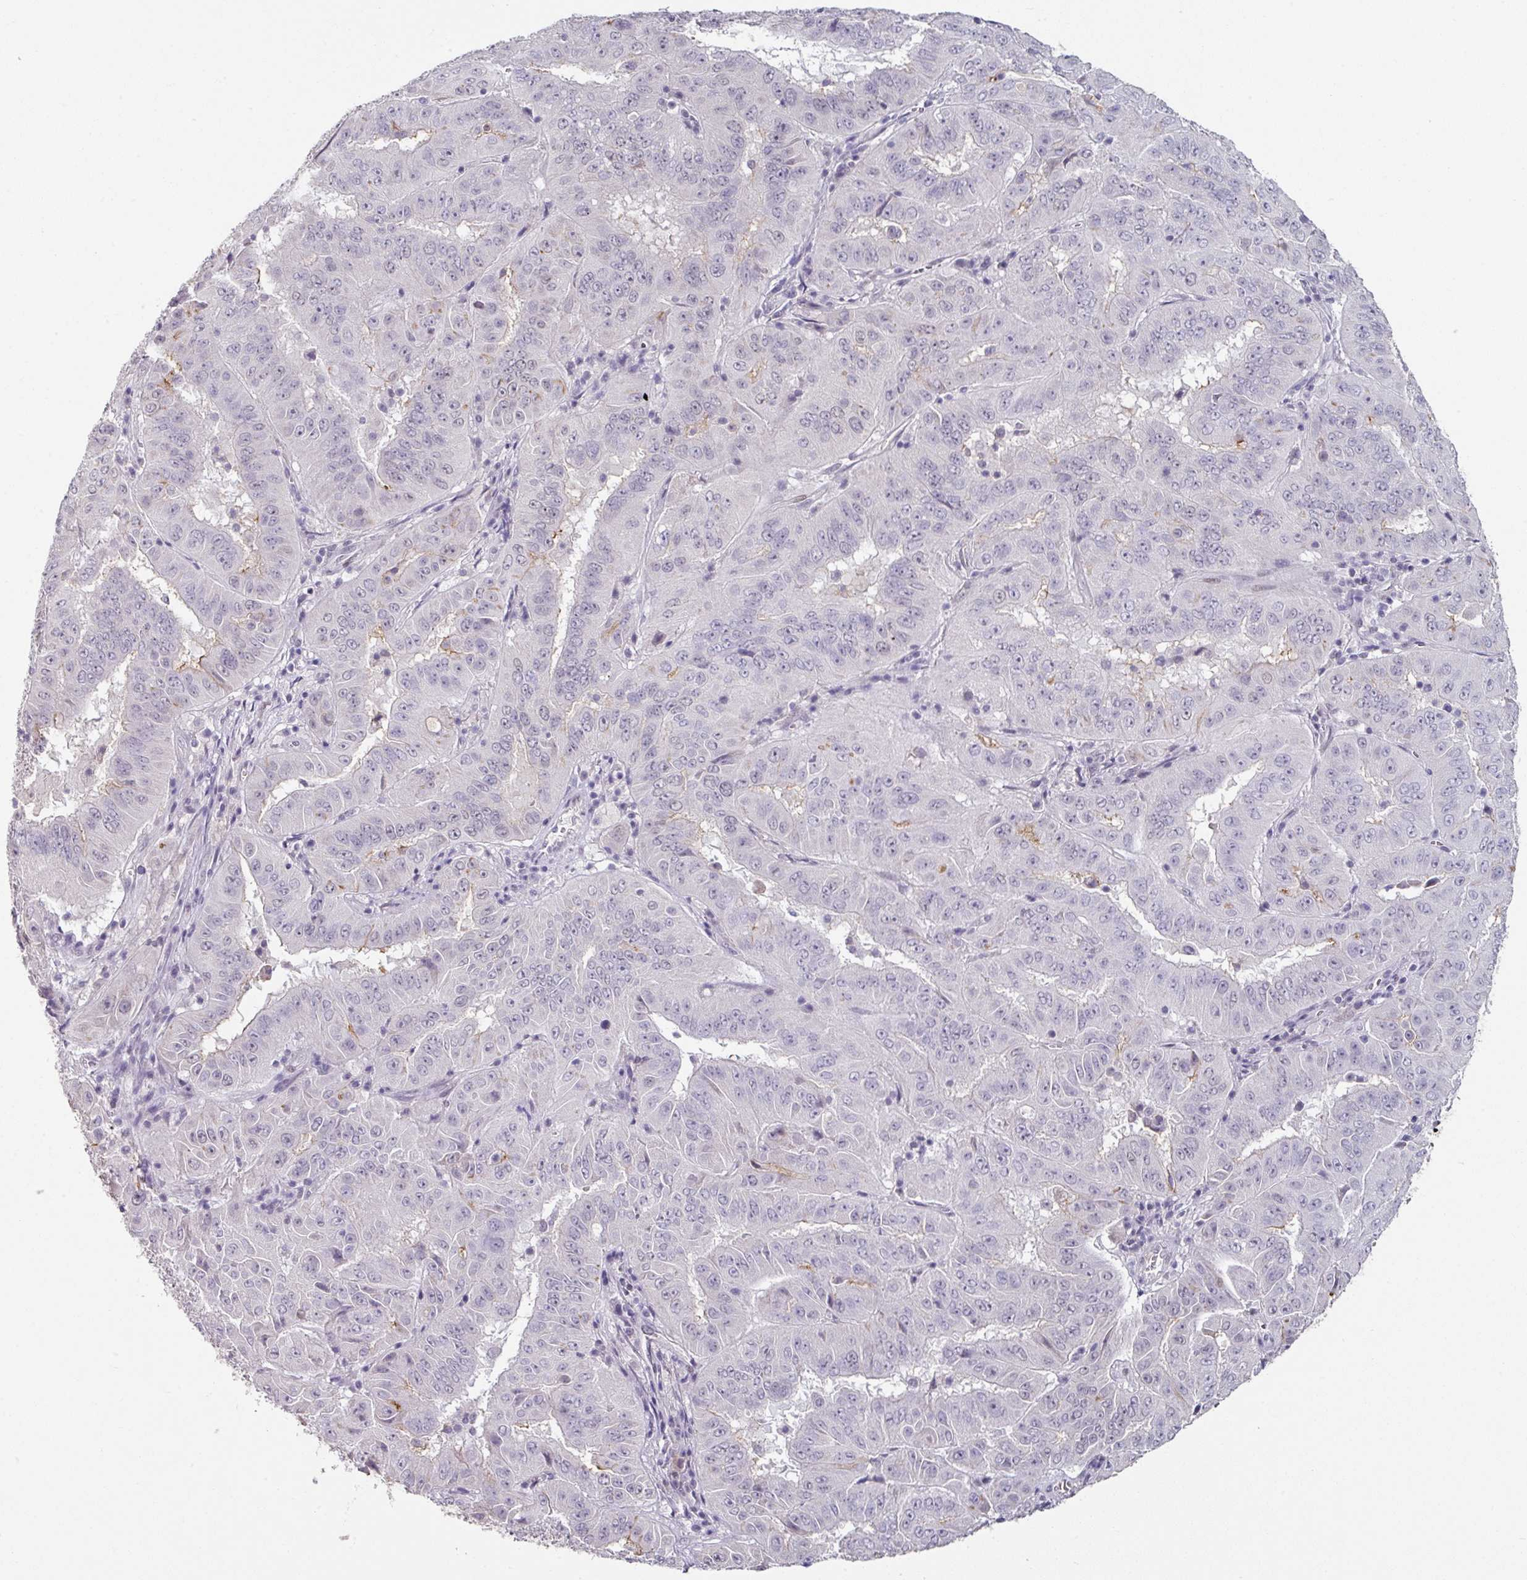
{"staining": {"intensity": "negative", "quantity": "none", "location": "none"}, "tissue": "pancreatic cancer", "cell_type": "Tumor cells", "image_type": "cancer", "snomed": [{"axis": "morphology", "description": "Adenocarcinoma, NOS"}, {"axis": "topography", "description": "Pancreas"}], "caption": "An immunohistochemistry photomicrograph of adenocarcinoma (pancreatic) is shown. There is no staining in tumor cells of adenocarcinoma (pancreatic). Nuclei are stained in blue.", "gene": "ELK1", "patient": {"sex": "male", "age": 63}}